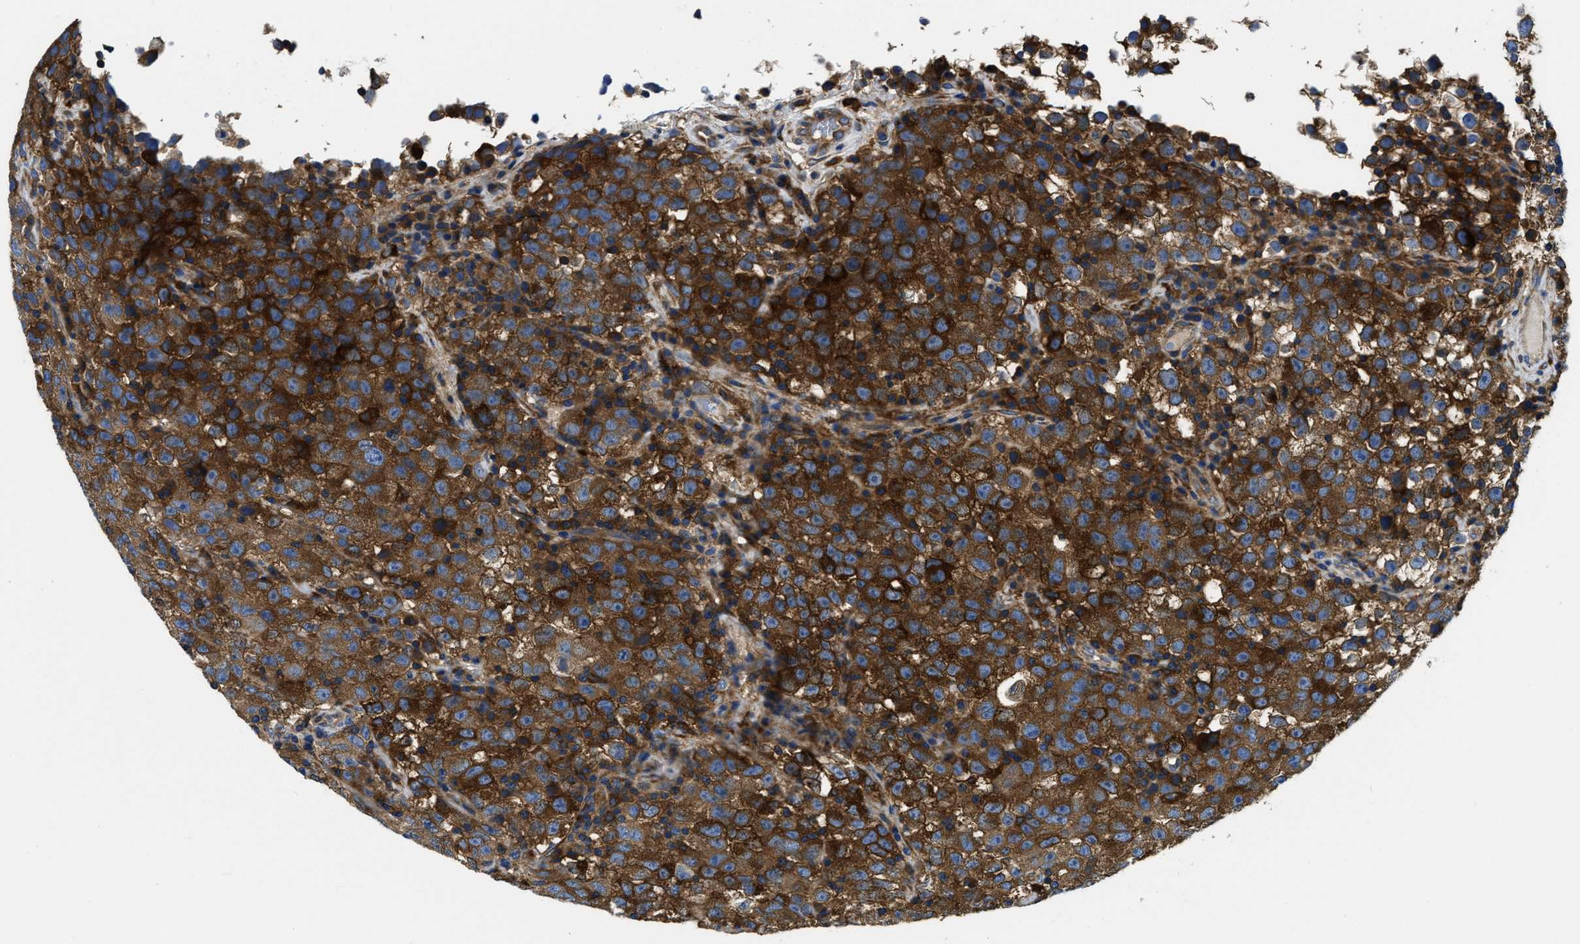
{"staining": {"intensity": "strong", "quantity": "25%-75%", "location": "cytoplasmic/membranous"}, "tissue": "testis cancer", "cell_type": "Tumor cells", "image_type": "cancer", "snomed": [{"axis": "morphology", "description": "Seminoma, NOS"}, {"axis": "topography", "description": "Testis"}], "caption": "Immunohistochemical staining of human testis cancer reveals high levels of strong cytoplasmic/membranous protein staining in approximately 25%-75% of tumor cells.", "gene": "STAT2", "patient": {"sex": "male", "age": 22}}